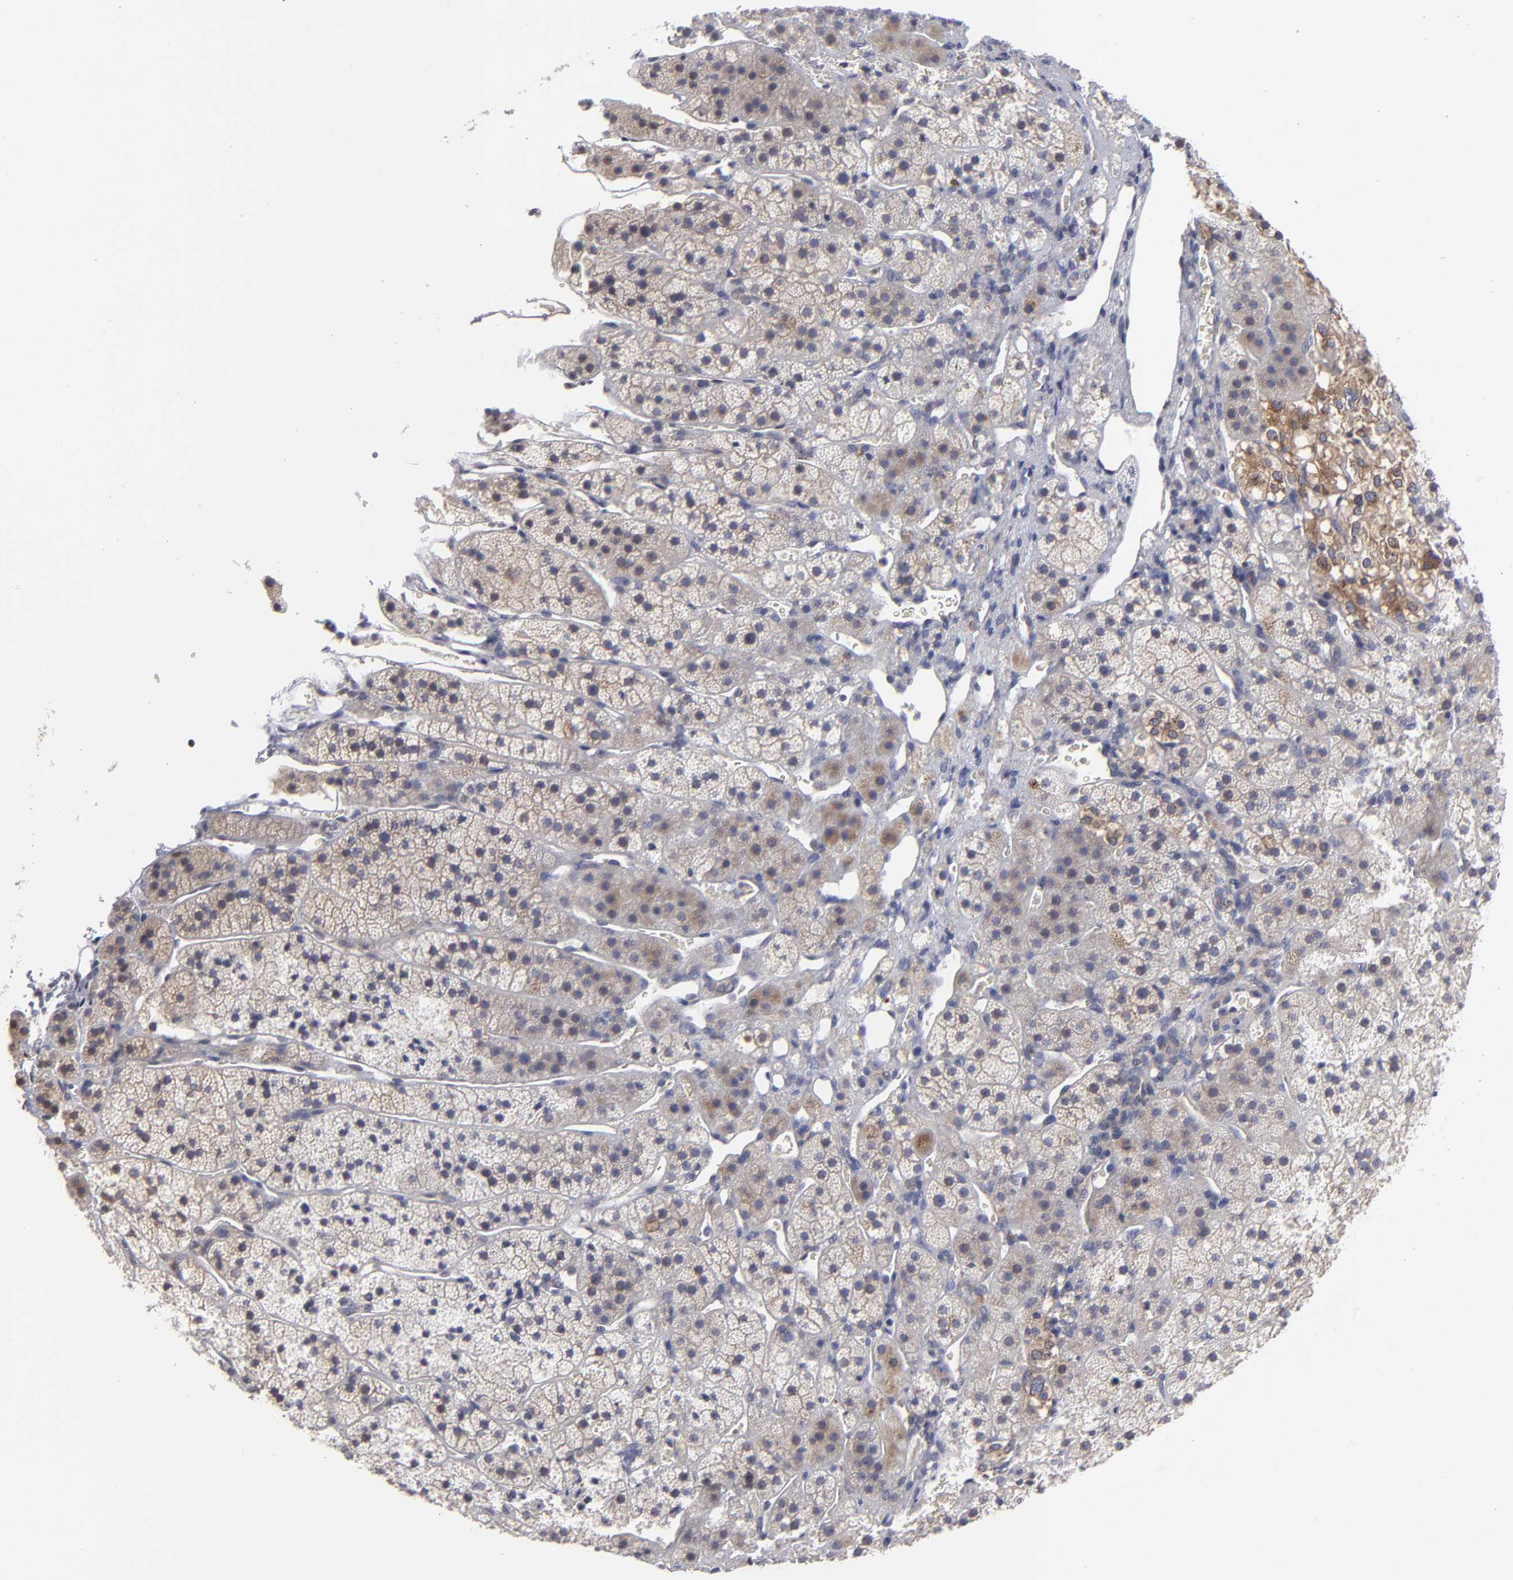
{"staining": {"intensity": "moderate", "quantity": "25%-75%", "location": "cytoplasmic/membranous"}, "tissue": "adrenal gland", "cell_type": "Glandular cells", "image_type": "normal", "snomed": [{"axis": "morphology", "description": "Normal tissue, NOS"}, {"axis": "topography", "description": "Adrenal gland"}], "caption": "Immunohistochemistry (IHC) staining of benign adrenal gland, which shows medium levels of moderate cytoplasmic/membranous expression in about 25%-75% of glandular cells indicating moderate cytoplasmic/membranous protein positivity. The staining was performed using DAB (brown) for protein detection and nuclei were counterstained in hematoxylin (blue).", "gene": "CEP97", "patient": {"sex": "female", "age": 44}}